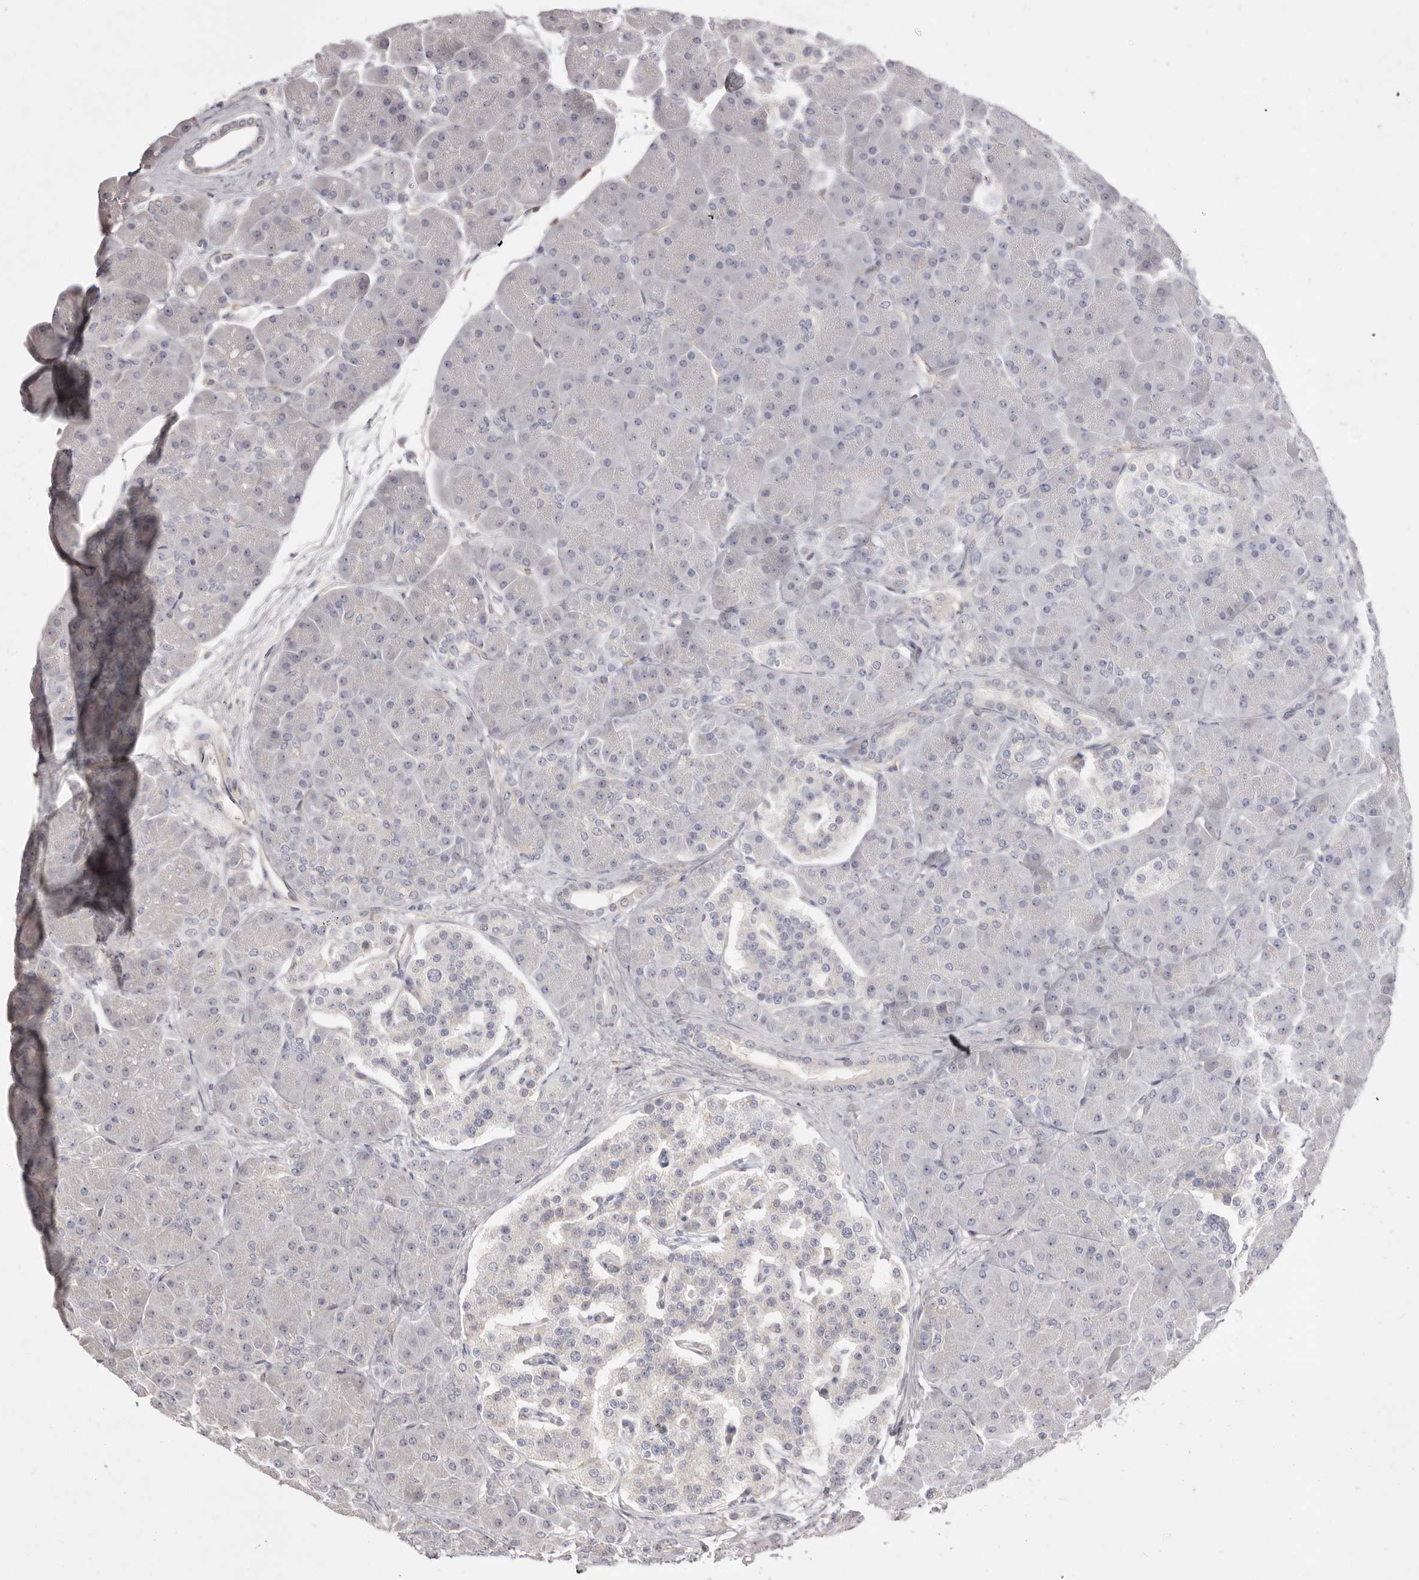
{"staining": {"intensity": "negative", "quantity": "none", "location": "none"}, "tissue": "pancreas", "cell_type": "Exocrine glandular cells", "image_type": "normal", "snomed": [{"axis": "morphology", "description": "Normal tissue, NOS"}, {"axis": "topography", "description": "Pancreas"}], "caption": "The micrograph demonstrates no staining of exocrine glandular cells in benign pancreas. The staining is performed using DAB (3,3'-diaminobenzidine) brown chromogen with nuclei counter-stained in using hematoxylin.", "gene": "GPR84", "patient": {"sex": "male", "age": 66}}